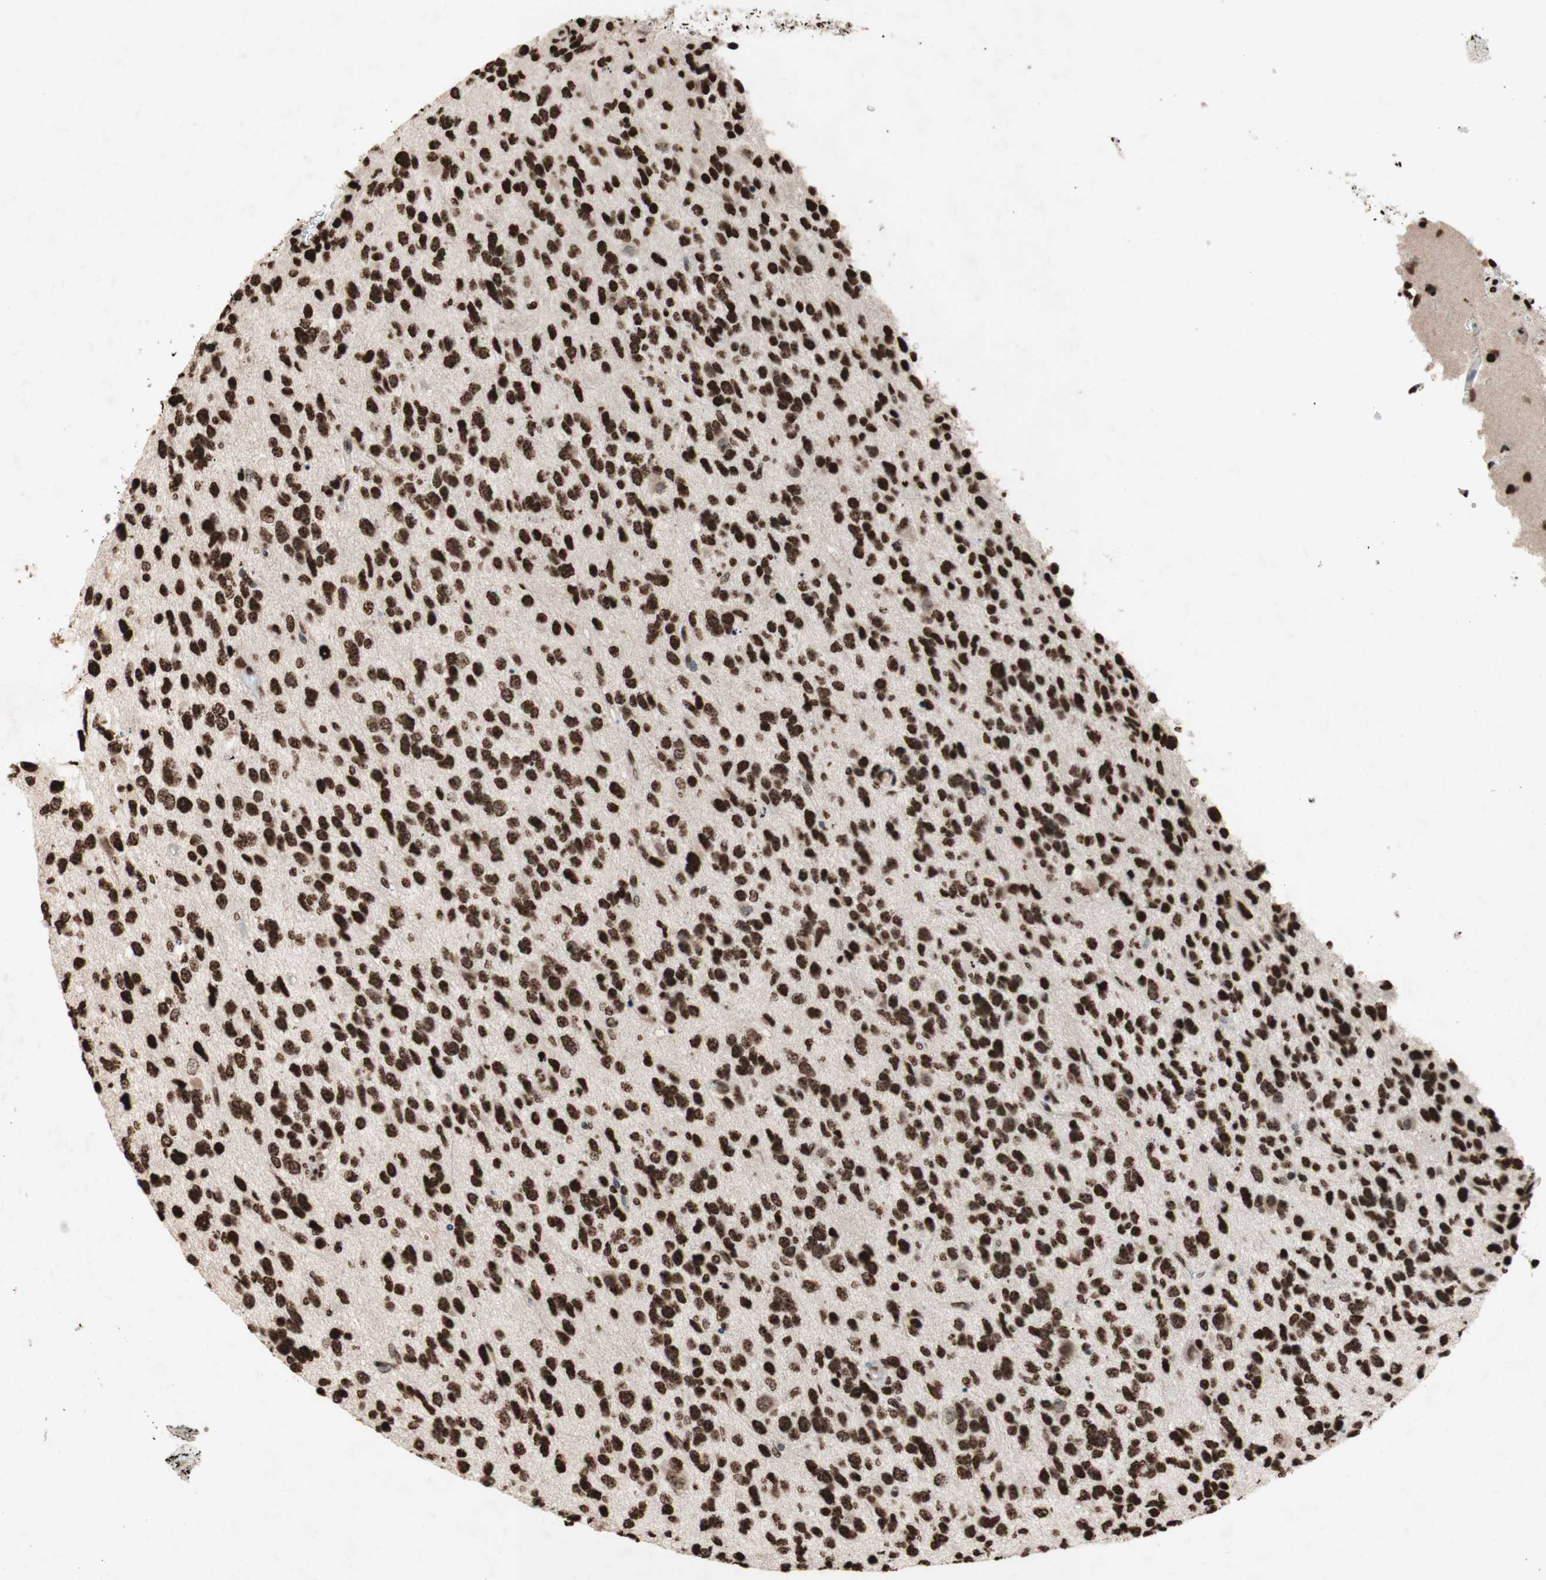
{"staining": {"intensity": "strong", "quantity": ">75%", "location": "nuclear"}, "tissue": "glioma", "cell_type": "Tumor cells", "image_type": "cancer", "snomed": [{"axis": "morphology", "description": "Glioma, malignant, High grade"}, {"axis": "topography", "description": "Brain"}], "caption": "The micrograph reveals immunohistochemical staining of glioma. There is strong nuclear positivity is appreciated in about >75% of tumor cells.", "gene": "NCOA3", "patient": {"sex": "female", "age": 58}}